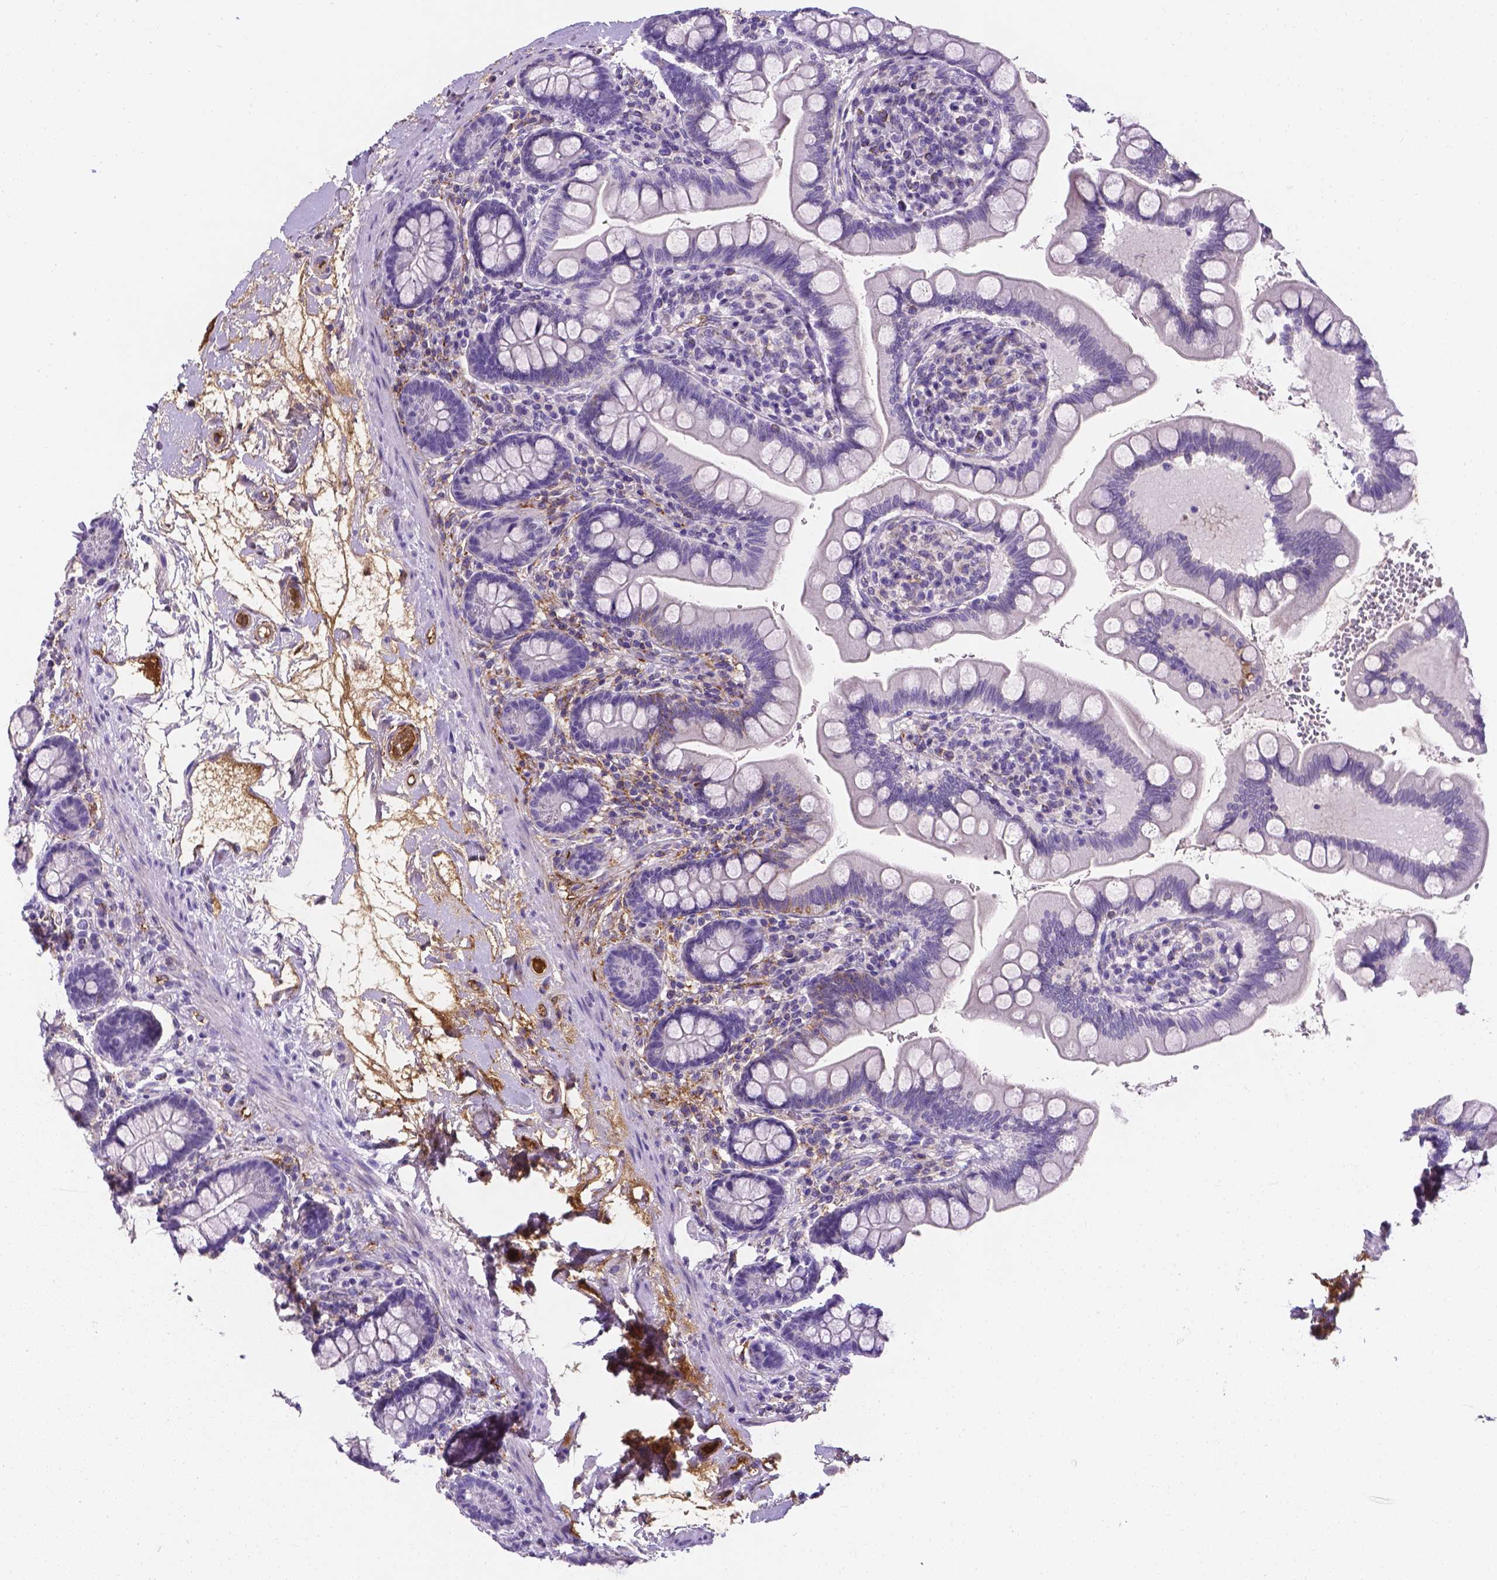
{"staining": {"intensity": "negative", "quantity": "none", "location": "none"}, "tissue": "small intestine", "cell_type": "Glandular cells", "image_type": "normal", "snomed": [{"axis": "morphology", "description": "Normal tissue, NOS"}, {"axis": "topography", "description": "Small intestine"}], "caption": "IHC histopathology image of unremarkable small intestine: small intestine stained with DAB reveals no significant protein expression in glandular cells.", "gene": "APOE", "patient": {"sex": "female", "age": 56}}